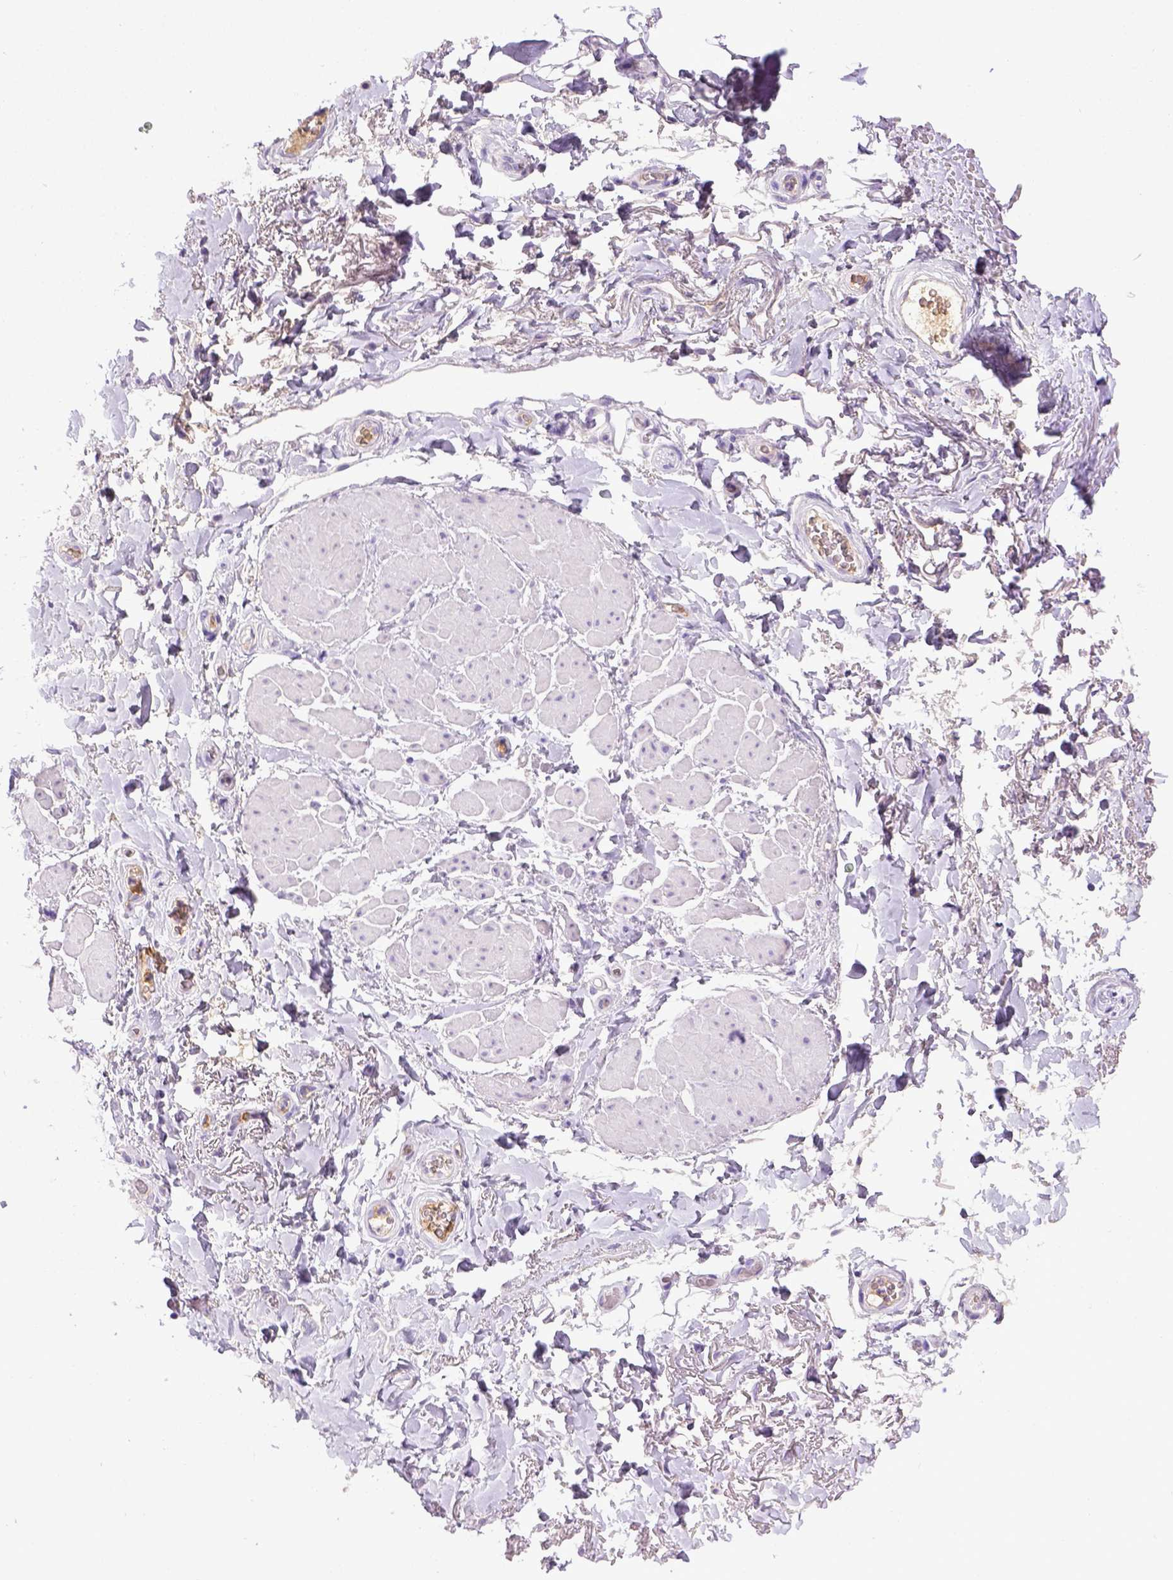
{"staining": {"intensity": "negative", "quantity": "none", "location": "none"}, "tissue": "adipose tissue", "cell_type": "Adipocytes", "image_type": "normal", "snomed": [{"axis": "morphology", "description": "Normal tissue, NOS"}, {"axis": "topography", "description": "Anal"}, {"axis": "topography", "description": "Peripheral nerve tissue"}], "caption": "A high-resolution image shows immunohistochemistry (IHC) staining of normal adipose tissue, which reveals no significant staining in adipocytes.", "gene": "ITIH4", "patient": {"sex": "male", "age": 53}}